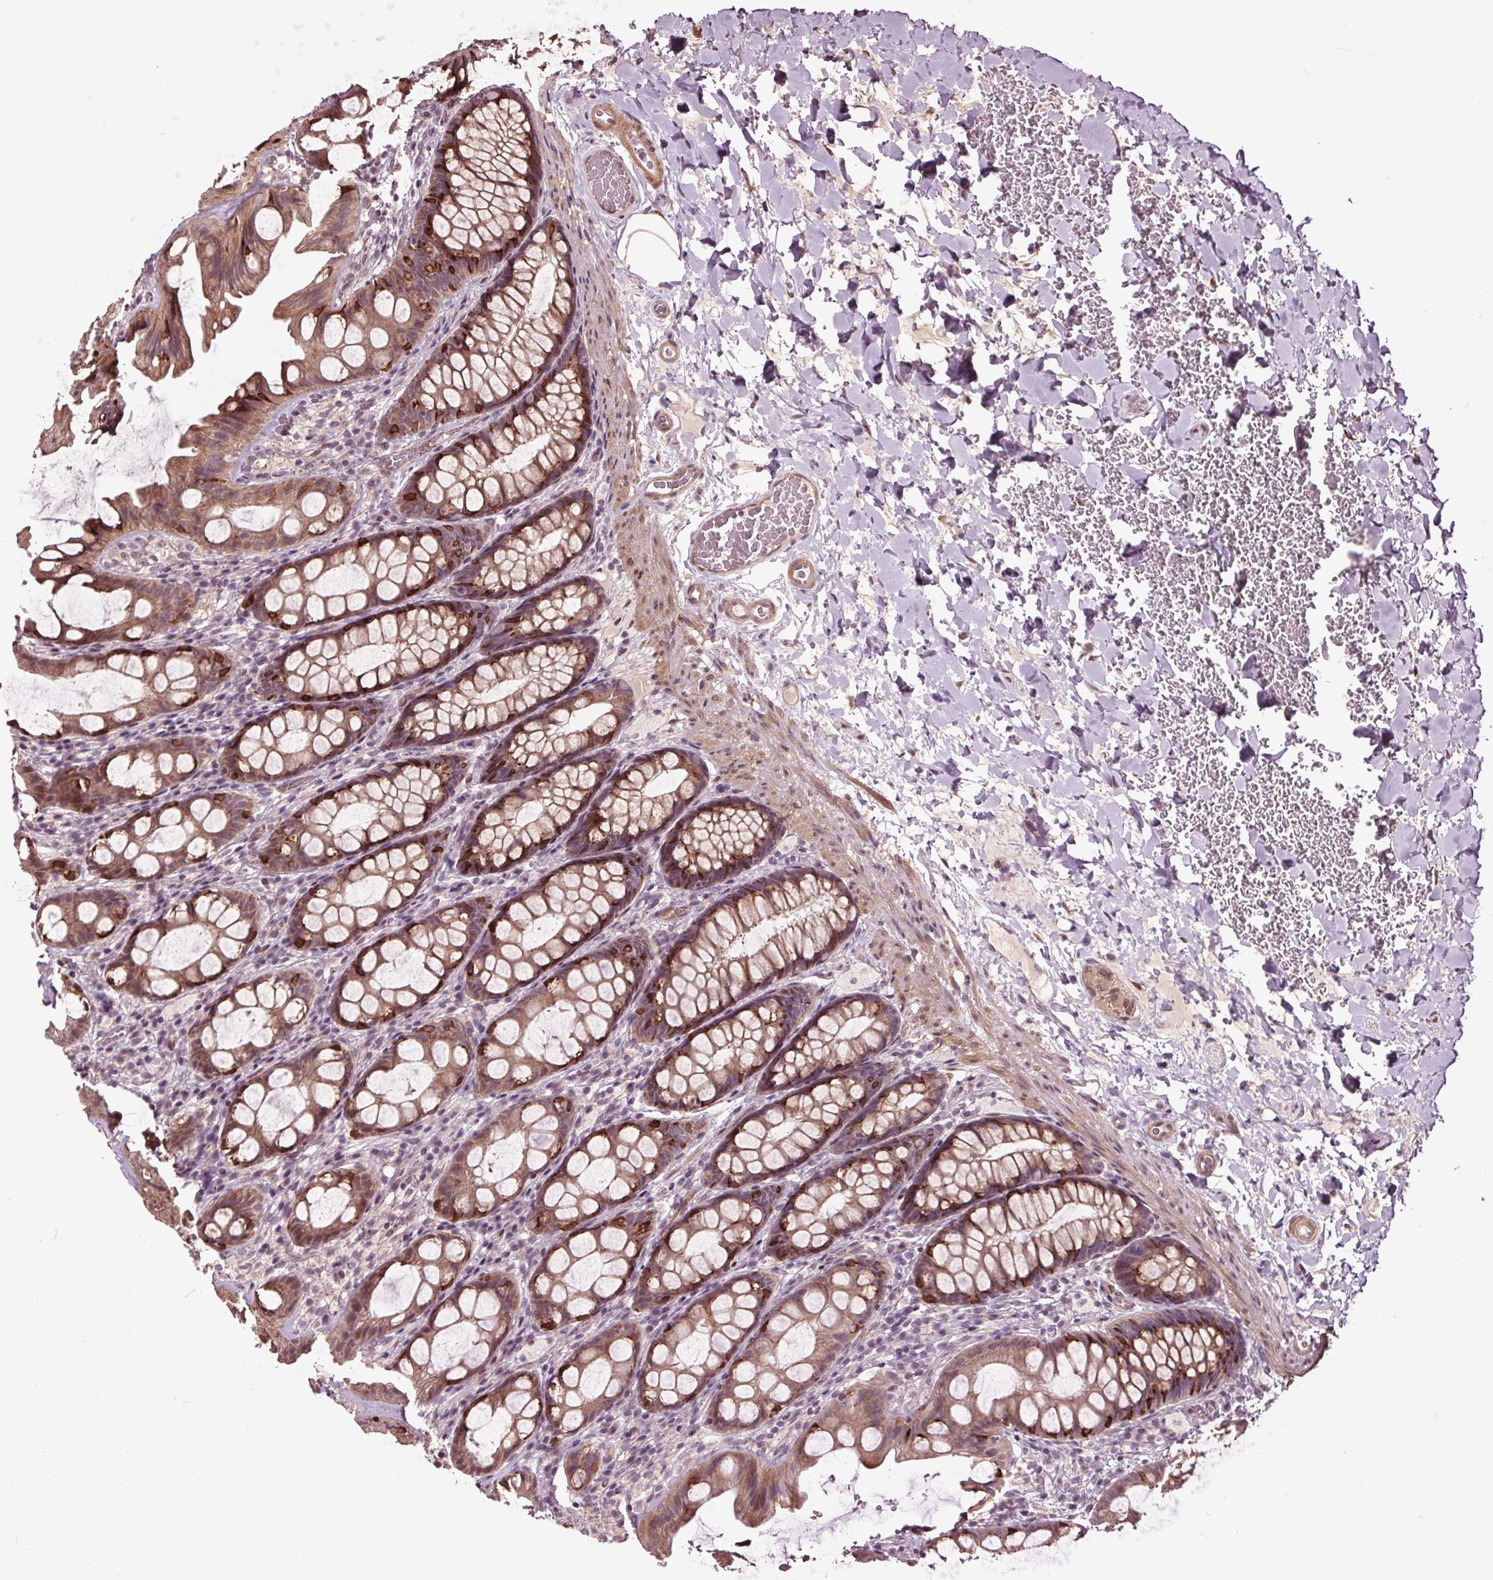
{"staining": {"intensity": "moderate", "quantity": ">75%", "location": "cytoplasmic/membranous"}, "tissue": "colon", "cell_type": "Endothelial cells", "image_type": "normal", "snomed": [{"axis": "morphology", "description": "Normal tissue, NOS"}, {"axis": "topography", "description": "Colon"}], "caption": "Endothelial cells reveal medium levels of moderate cytoplasmic/membranous positivity in about >75% of cells in benign colon. (DAB IHC with brightfield microscopy, high magnification).", "gene": "HAUS5", "patient": {"sex": "male", "age": 47}}